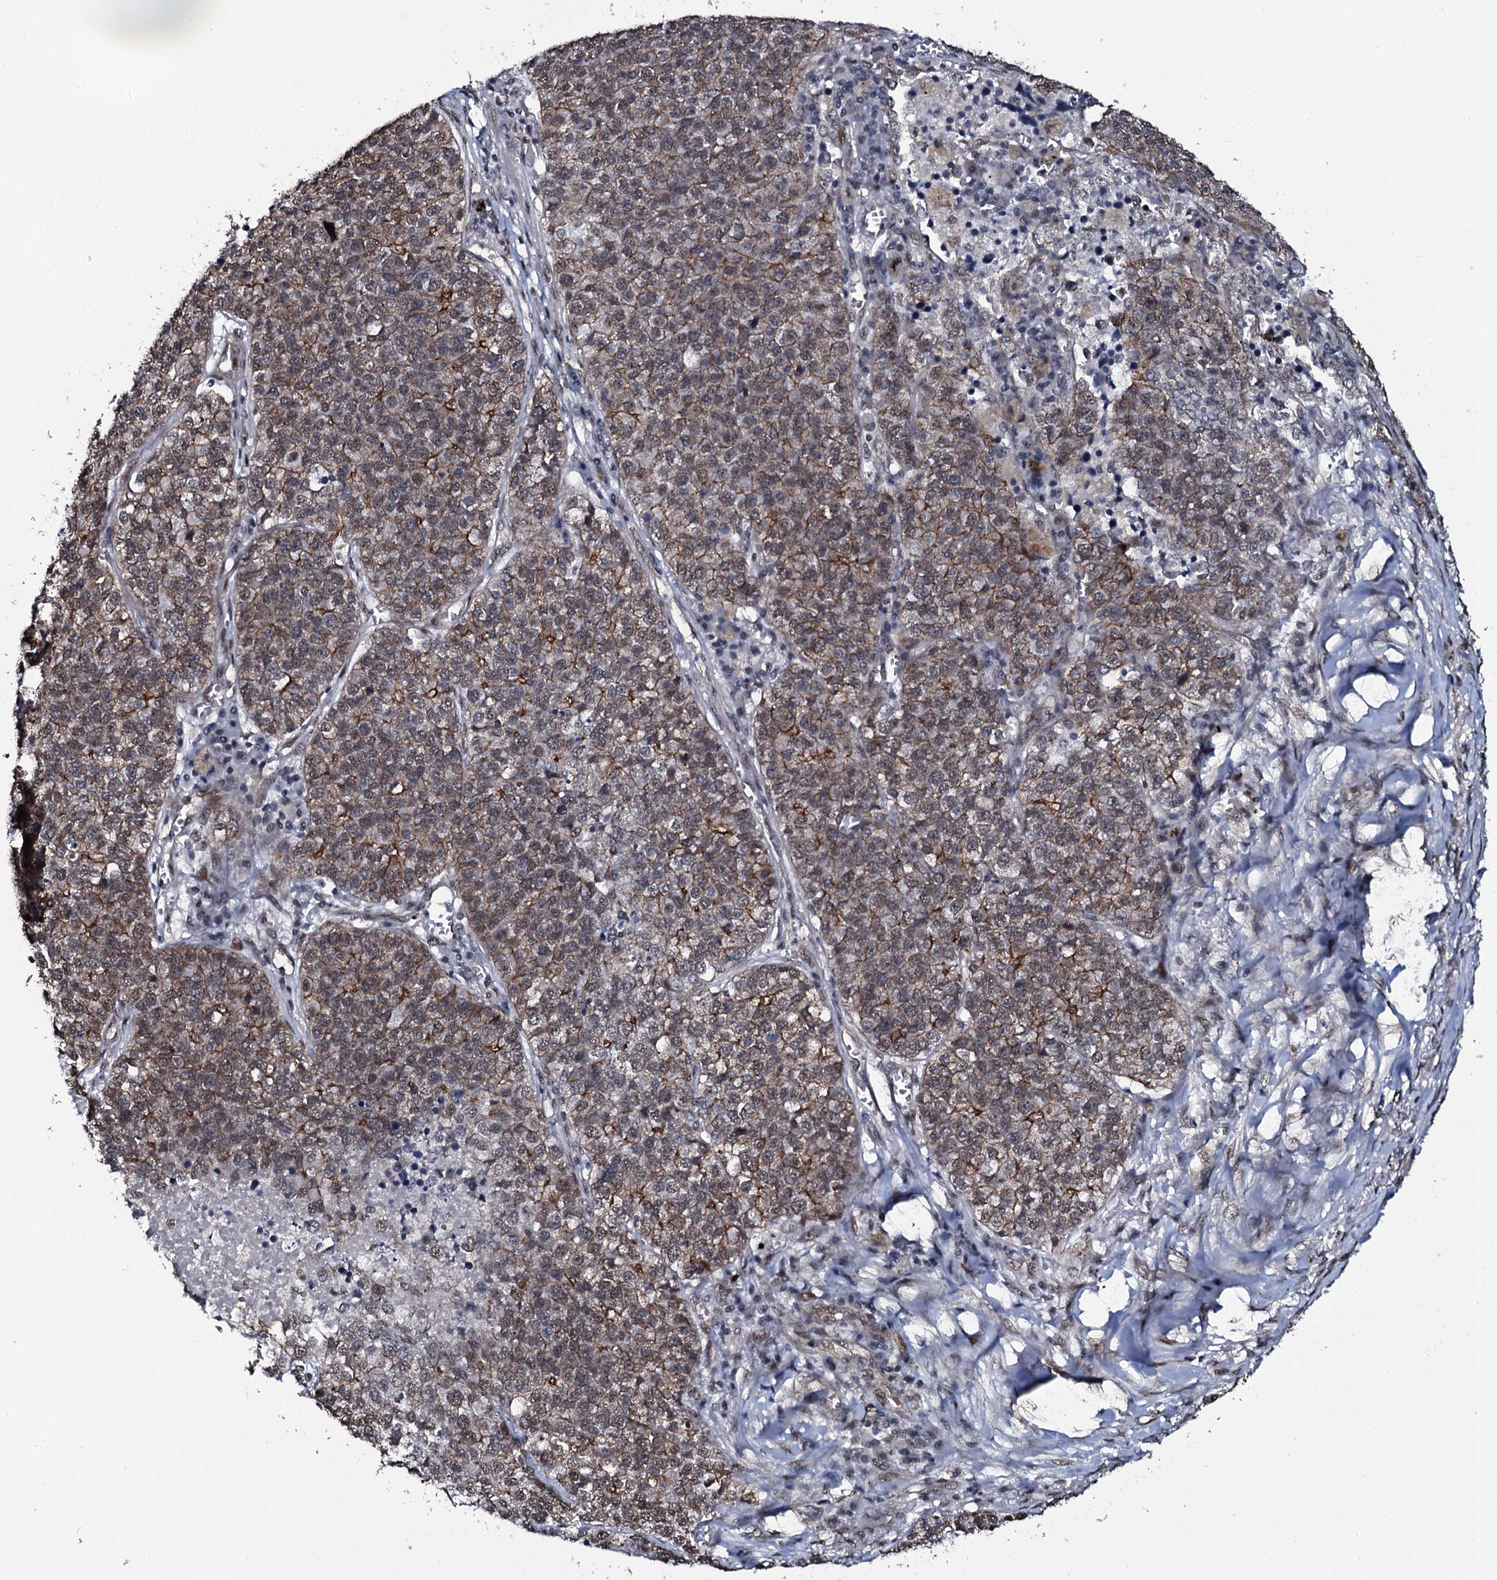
{"staining": {"intensity": "moderate", "quantity": "25%-75%", "location": "cytoplasmic/membranous,nuclear"}, "tissue": "lung cancer", "cell_type": "Tumor cells", "image_type": "cancer", "snomed": [{"axis": "morphology", "description": "Adenocarcinoma, NOS"}, {"axis": "topography", "description": "Lung"}], "caption": "An immunohistochemistry micrograph of neoplastic tissue is shown. Protein staining in brown labels moderate cytoplasmic/membranous and nuclear positivity in adenocarcinoma (lung) within tumor cells.", "gene": "SH2D4B", "patient": {"sex": "male", "age": 49}}